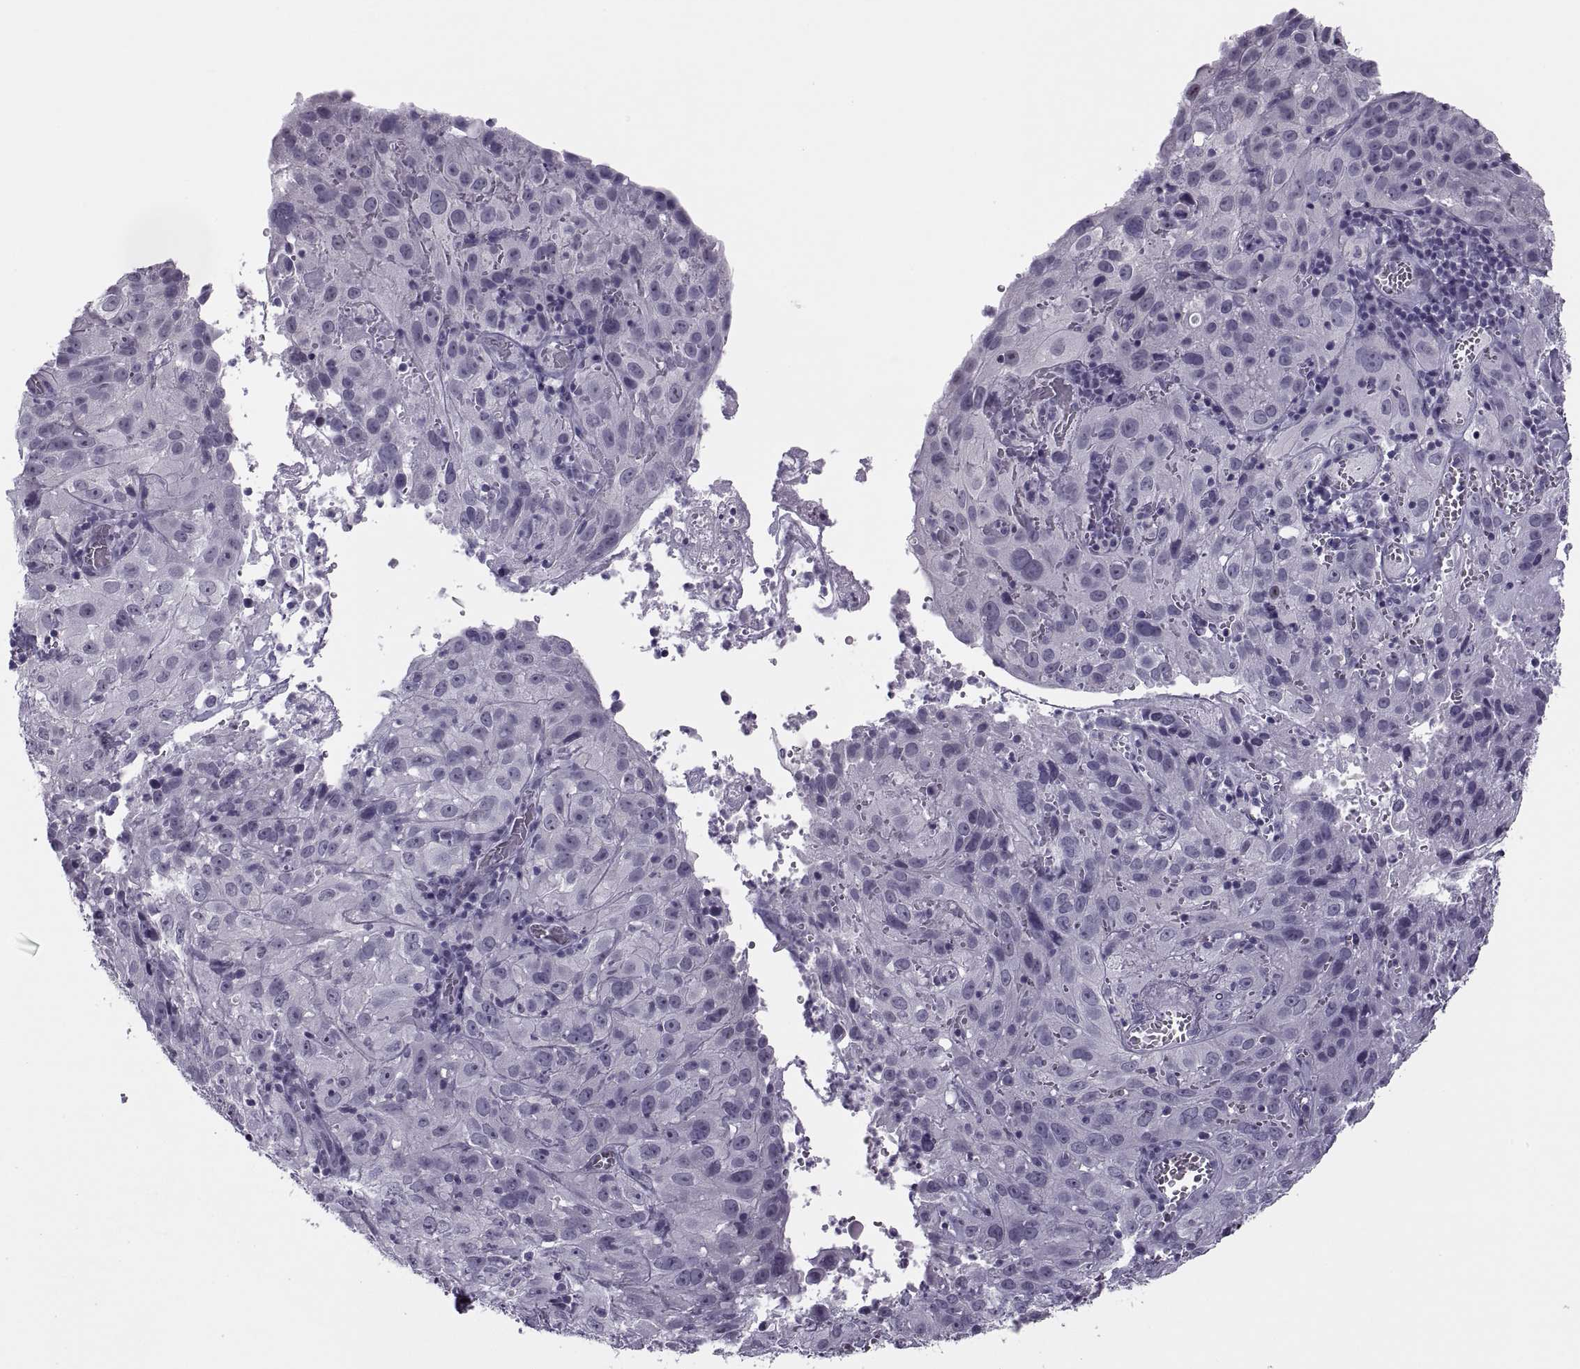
{"staining": {"intensity": "negative", "quantity": "none", "location": "none"}, "tissue": "cervical cancer", "cell_type": "Tumor cells", "image_type": "cancer", "snomed": [{"axis": "morphology", "description": "Squamous cell carcinoma, NOS"}, {"axis": "topography", "description": "Cervix"}], "caption": "Immunohistochemistry (IHC) of cervical squamous cell carcinoma exhibits no staining in tumor cells.", "gene": "TBC1D3G", "patient": {"sex": "female", "age": 32}}